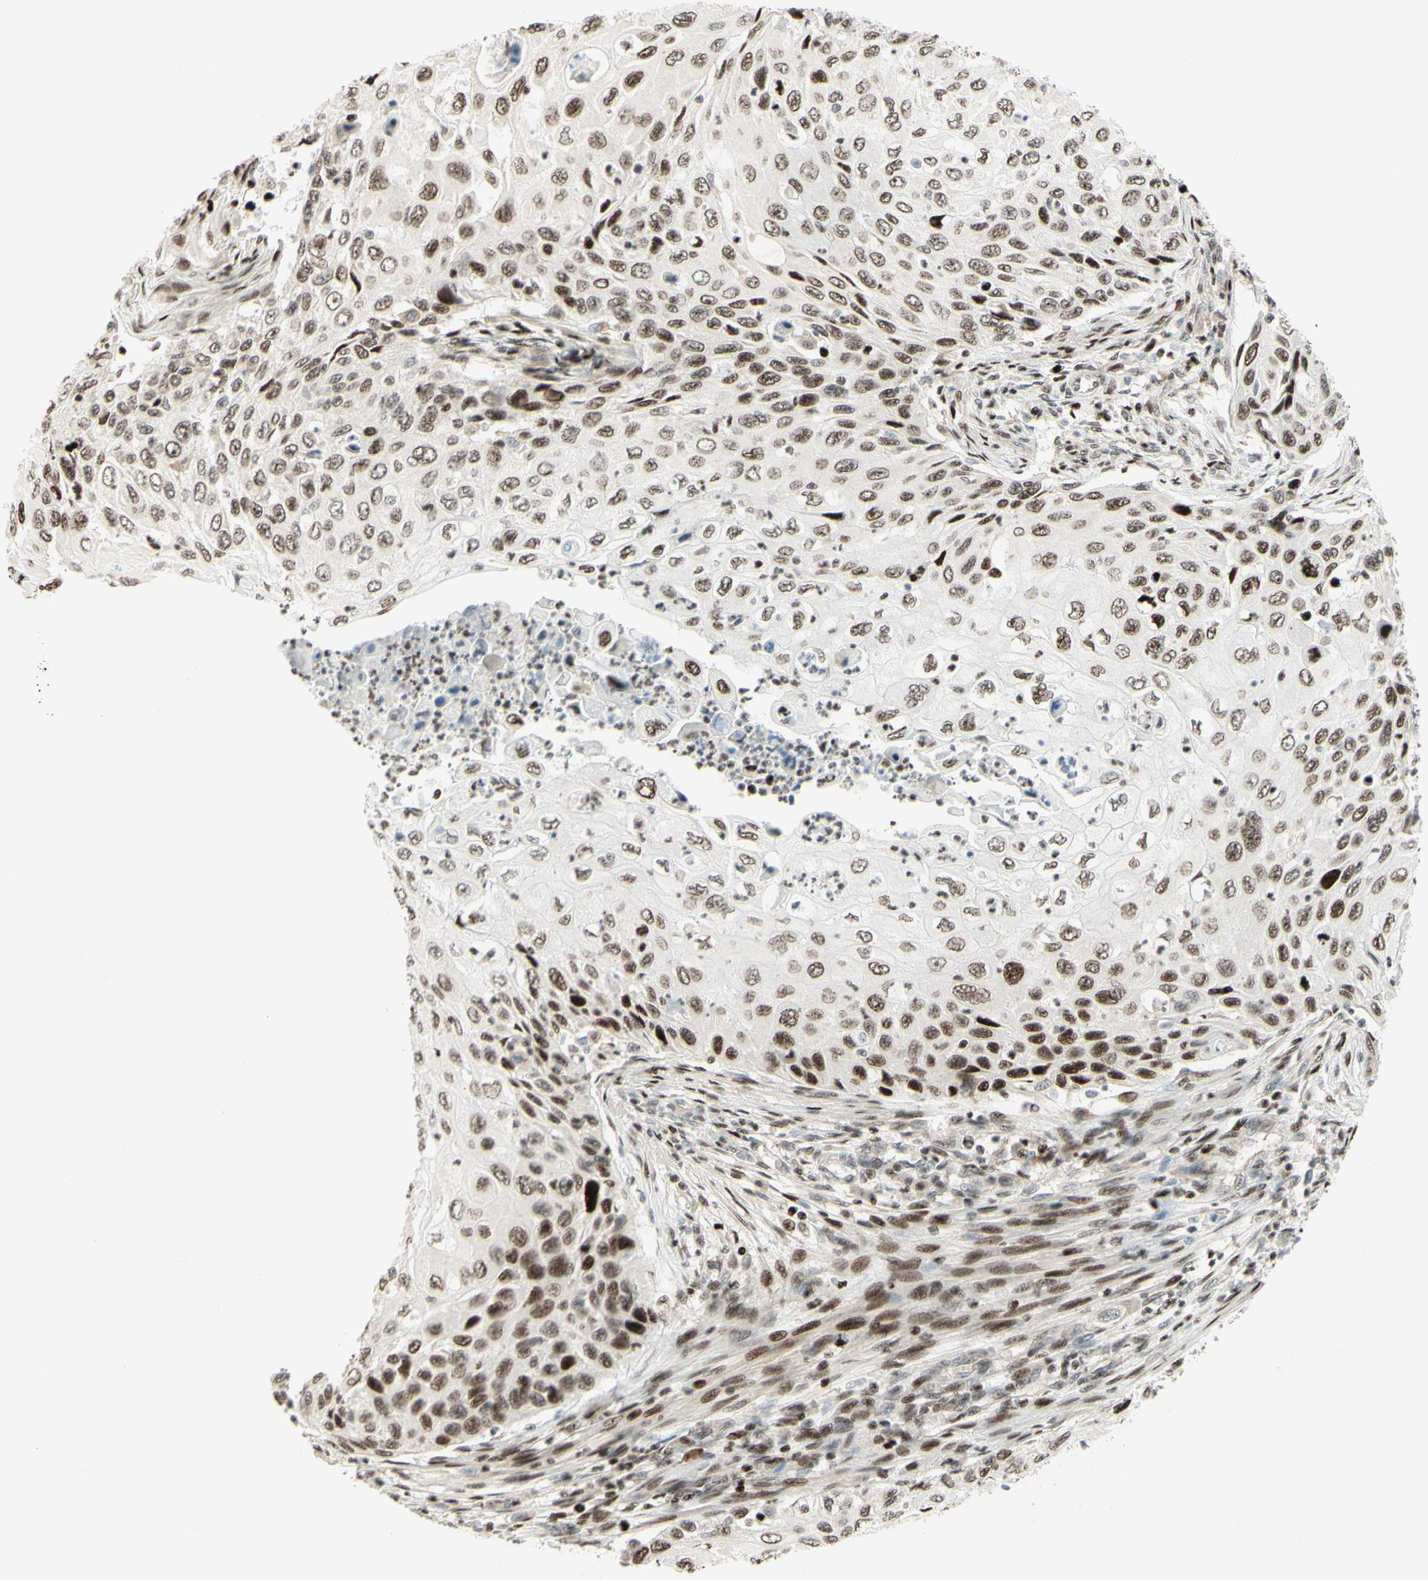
{"staining": {"intensity": "moderate", "quantity": ">75%", "location": "cytoplasmic/membranous,nuclear"}, "tissue": "cervical cancer", "cell_type": "Tumor cells", "image_type": "cancer", "snomed": [{"axis": "morphology", "description": "Squamous cell carcinoma, NOS"}, {"axis": "topography", "description": "Cervix"}], "caption": "Immunohistochemistry (IHC) micrograph of neoplastic tissue: cervical squamous cell carcinoma stained using IHC shows medium levels of moderate protein expression localized specifically in the cytoplasmic/membranous and nuclear of tumor cells, appearing as a cytoplasmic/membranous and nuclear brown color.", "gene": "CDKL5", "patient": {"sex": "female", "age": 70}}